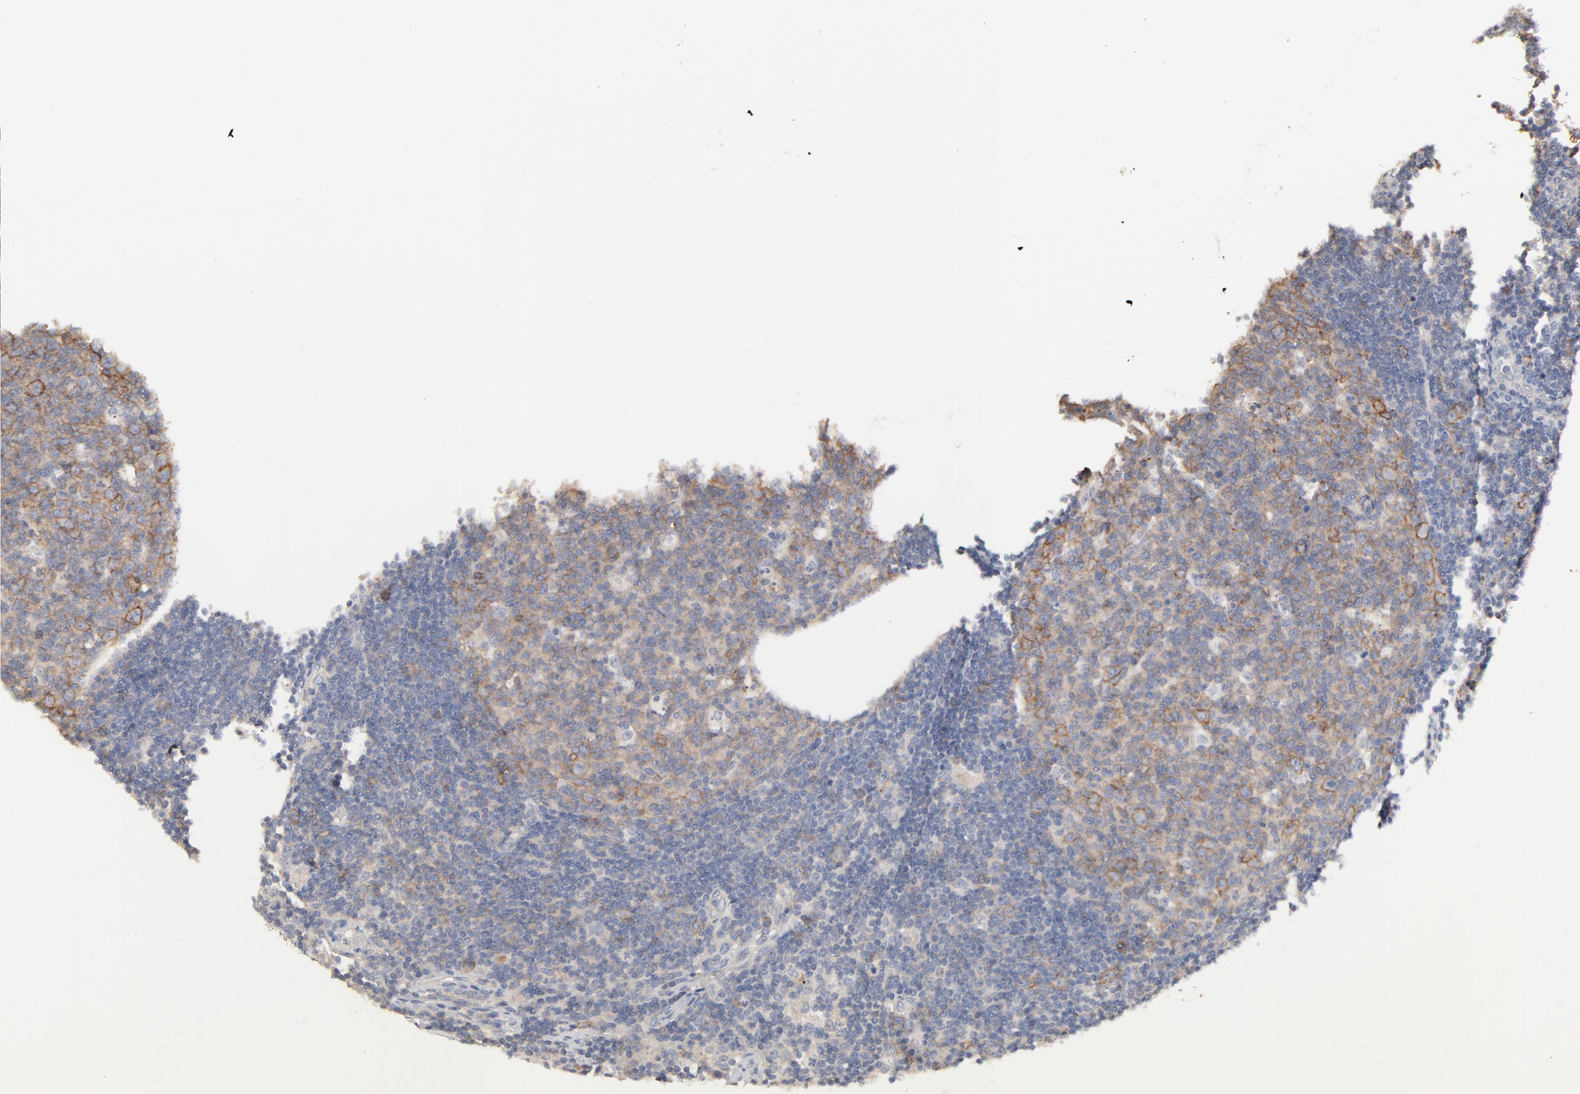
{"staining": {"intensity": "moderate", "quantity": ">75%", "location": "cytoplasmic/membranous"}, "tissue": "lymph node", "cell_type": "Germinal center cells", "image_type": "normal", "snomed": [{"axis": "morphology", "description": "Normal tissue, NOS"}, {"axis": "morphology", "description": "Squamous cell carcinoma, metastatic, NOS"}, {"axis": "topography", "description": "Lymph node"}], "caption": "There is medium levels of moderate cytoplasmic/membranous expression in germinal center cells of unremarkable lymph node, as demonstrated by immunohistochemical staining (brown color).", "gene": "SLC16A1", "patient": {"sex": "female", "age": 53}}